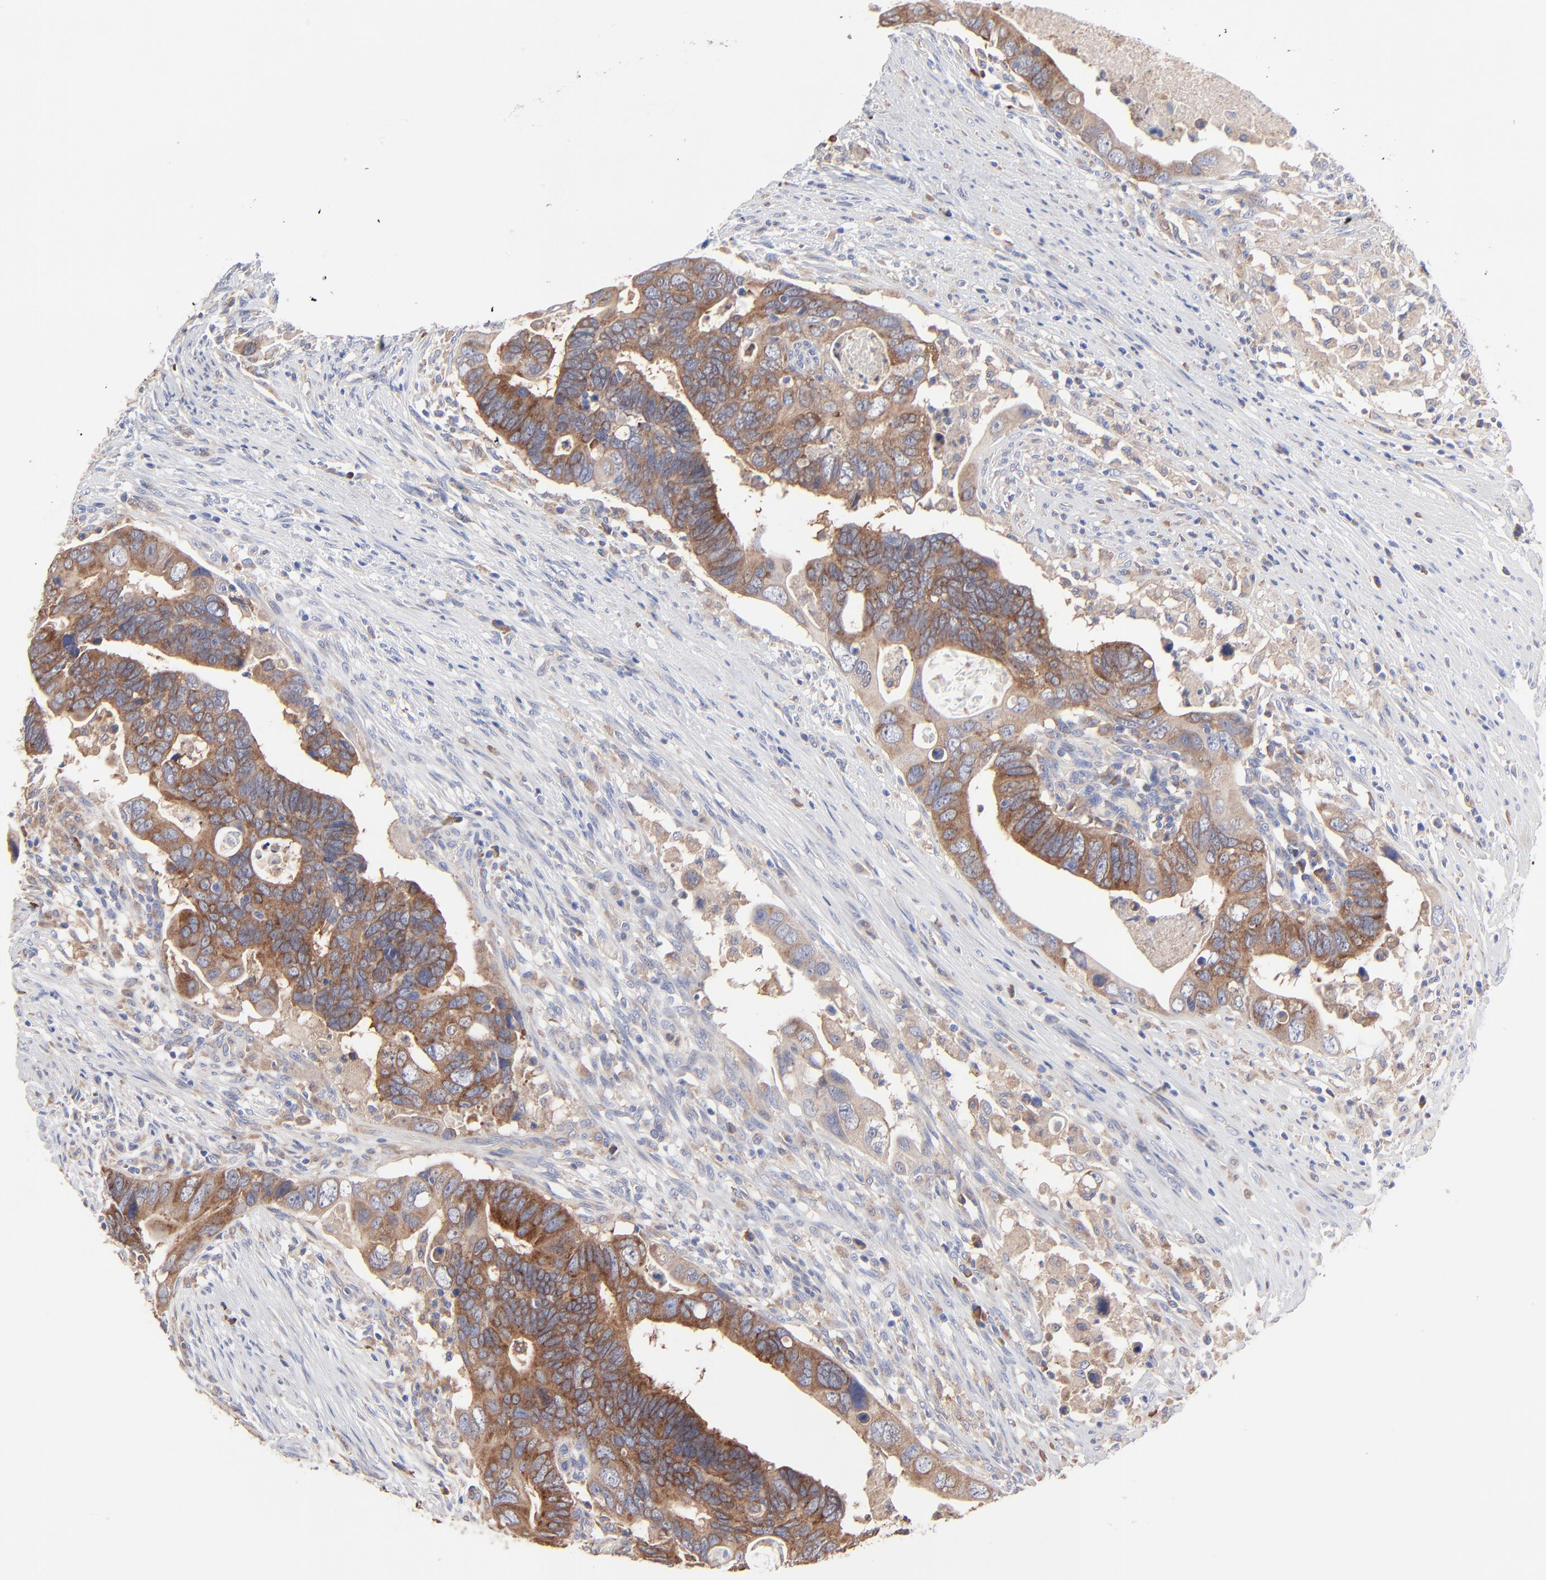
{"staining": {"intensity": "moderate", "quantity": ">75%", "location": "cytoplasmic/membranous"}, "tissue": "colorectal cancer", "cell_type": "Tumor cells", "image_type": "cancer", "snomed": [{"axis": "morphology", "description": "Adenocarcinoma, NOS"}, {"axis": "topography", "description": "Rectum"}], "caption": "Immunohistochemistry (IHC) histopathology image of adenocarcinoma (colorectal) stained for a protein (brown), which reveals medium levels of moderate cytoplasmic/membranous expression in approximately >75% of tumor cells.", "gene": "PPFIBP2", "patient": {"sex": "male", "age": 53}}